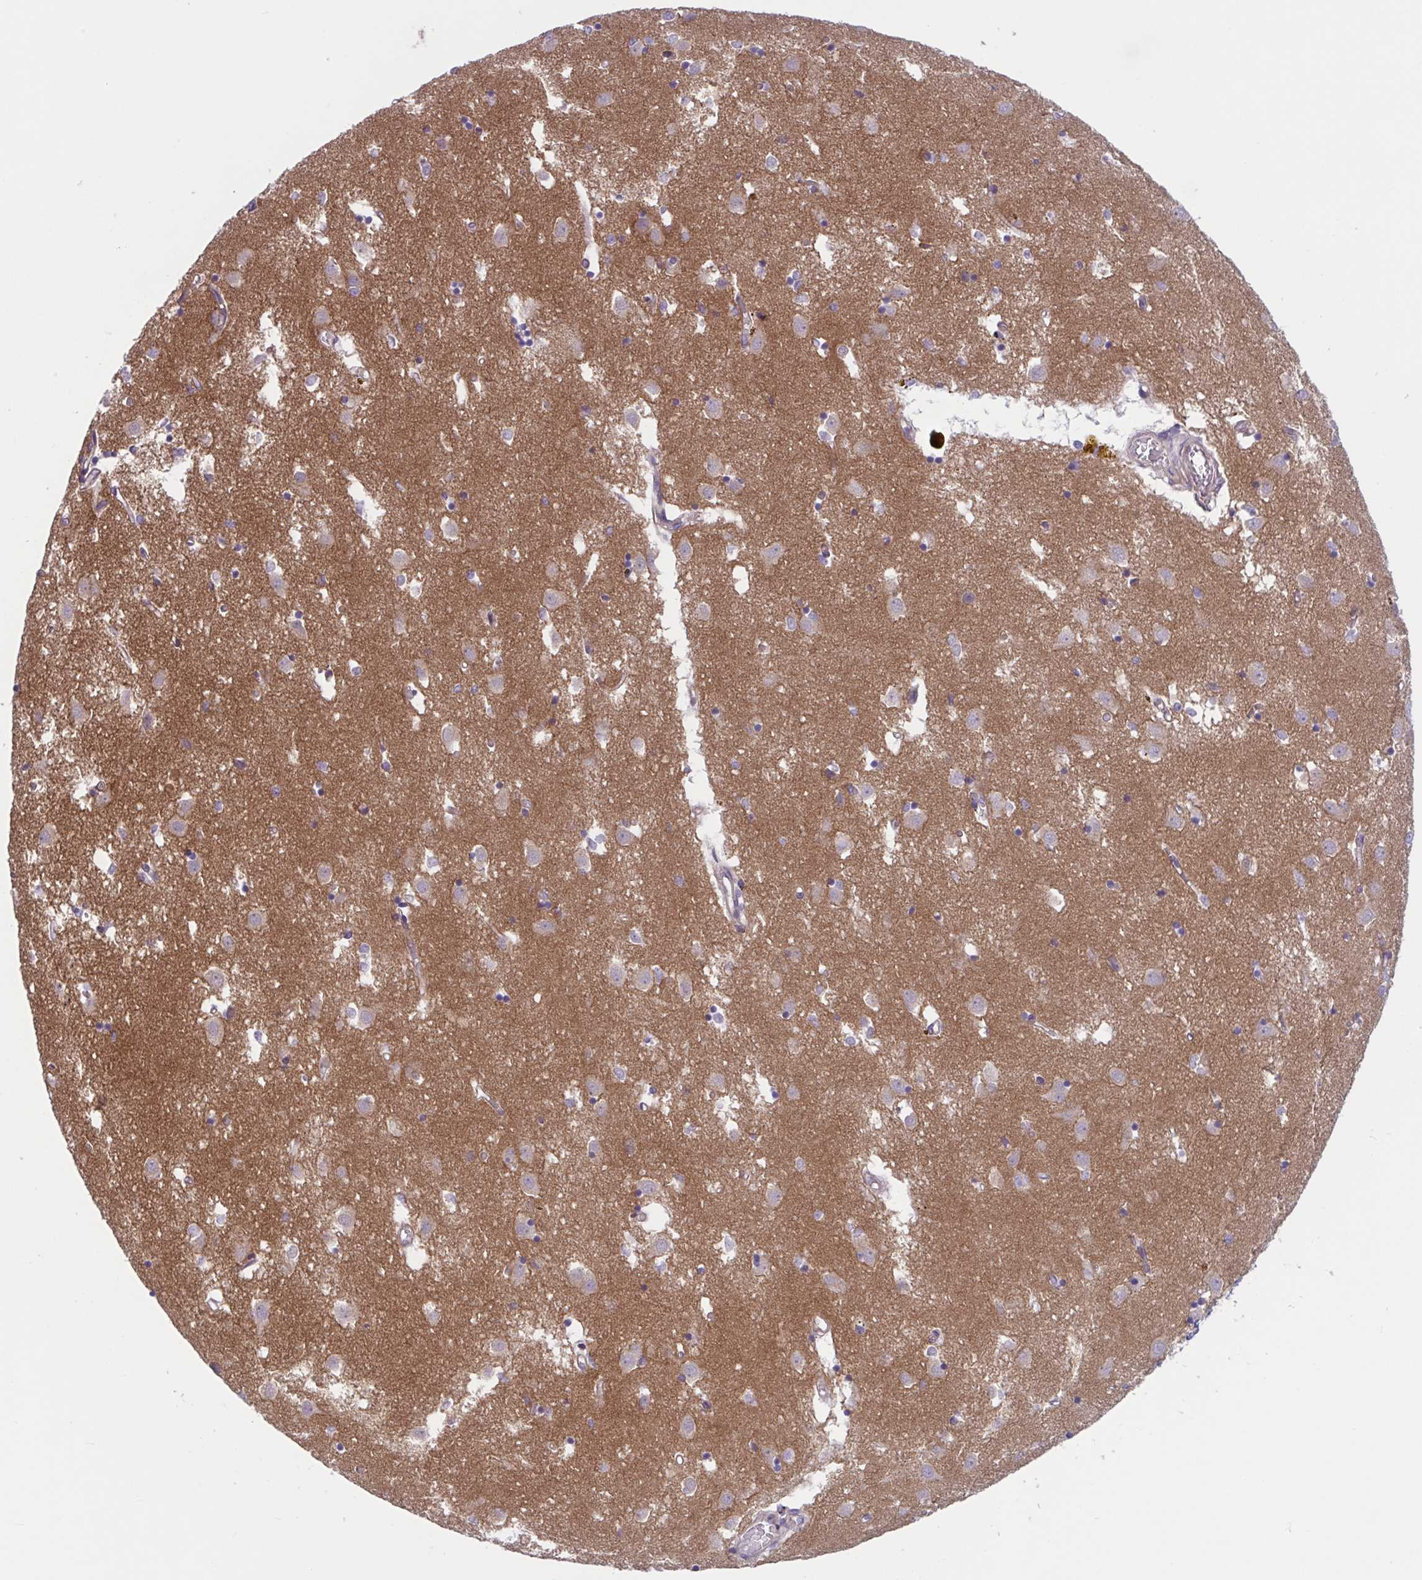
{"staining": {"intensity": "weak", "quantity": "<25%", "location": "cytoplasmic/membranous"}, "tissue": "caudate", "cell_type": "Glial cells", "image_type": "normal", "snomed": [{"axis": "morphology", "description": "Normal tissue, NOS"}, {"axis": "topography", "description": "Lateral ventricle wall"}], "caption": "High magnification brightfield microscopy of benign caudate stained with DAB (3,3'-diaminobenzidine) (brown) and counterstained with hematoxylin (blue): glial cells show no significant expression.", "gene": "TTC7B", "patient": {"sex": "male", "age": 70}}